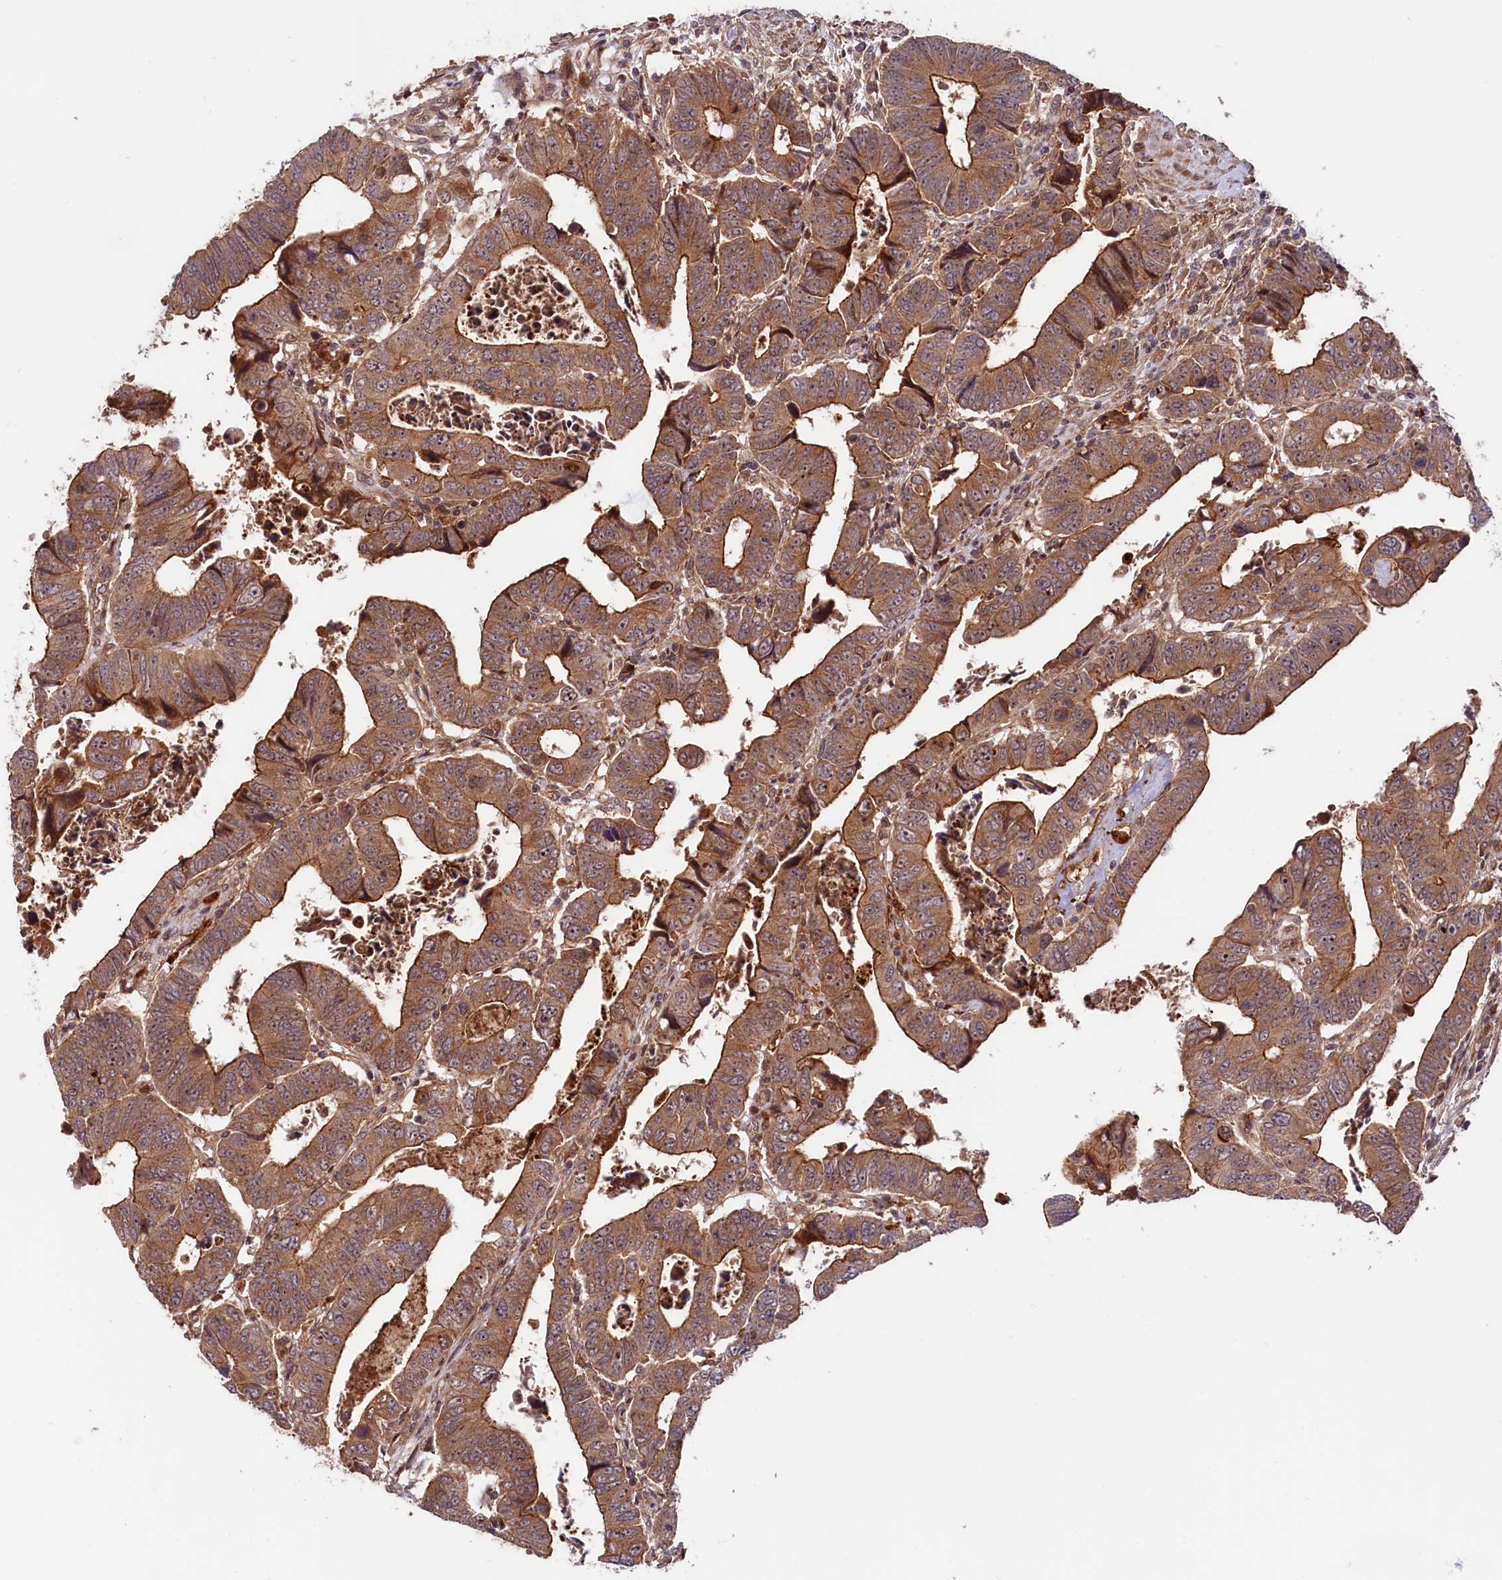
{"staining": {"intensity": "moderate", "quantity": ">75%", "location": "cytoplasmic/membranous"}, "tissue": "colorectal cancer", "cell_type": "Tumor cells", "image_type": "cancer", "snomed": [{"axis": "morphology", "description": "Normal tissue, NOS"}, {"axis": "morphology", "description": "Adenocarcinoma, NOS"}, {"axis": "topography", "description": "Rectum"}], "caption": "Protein expression analysis of colorectal cancer exhibits moderate cytoplasmic/membranous staining in about >75% of tumor cells. (Stains: DAB in brown, nuclei in blue, Microscopy: brightfield microscopy at high magnification).", "gene": "NEDD1", "patient": {"sex": "female", "age": 65}}